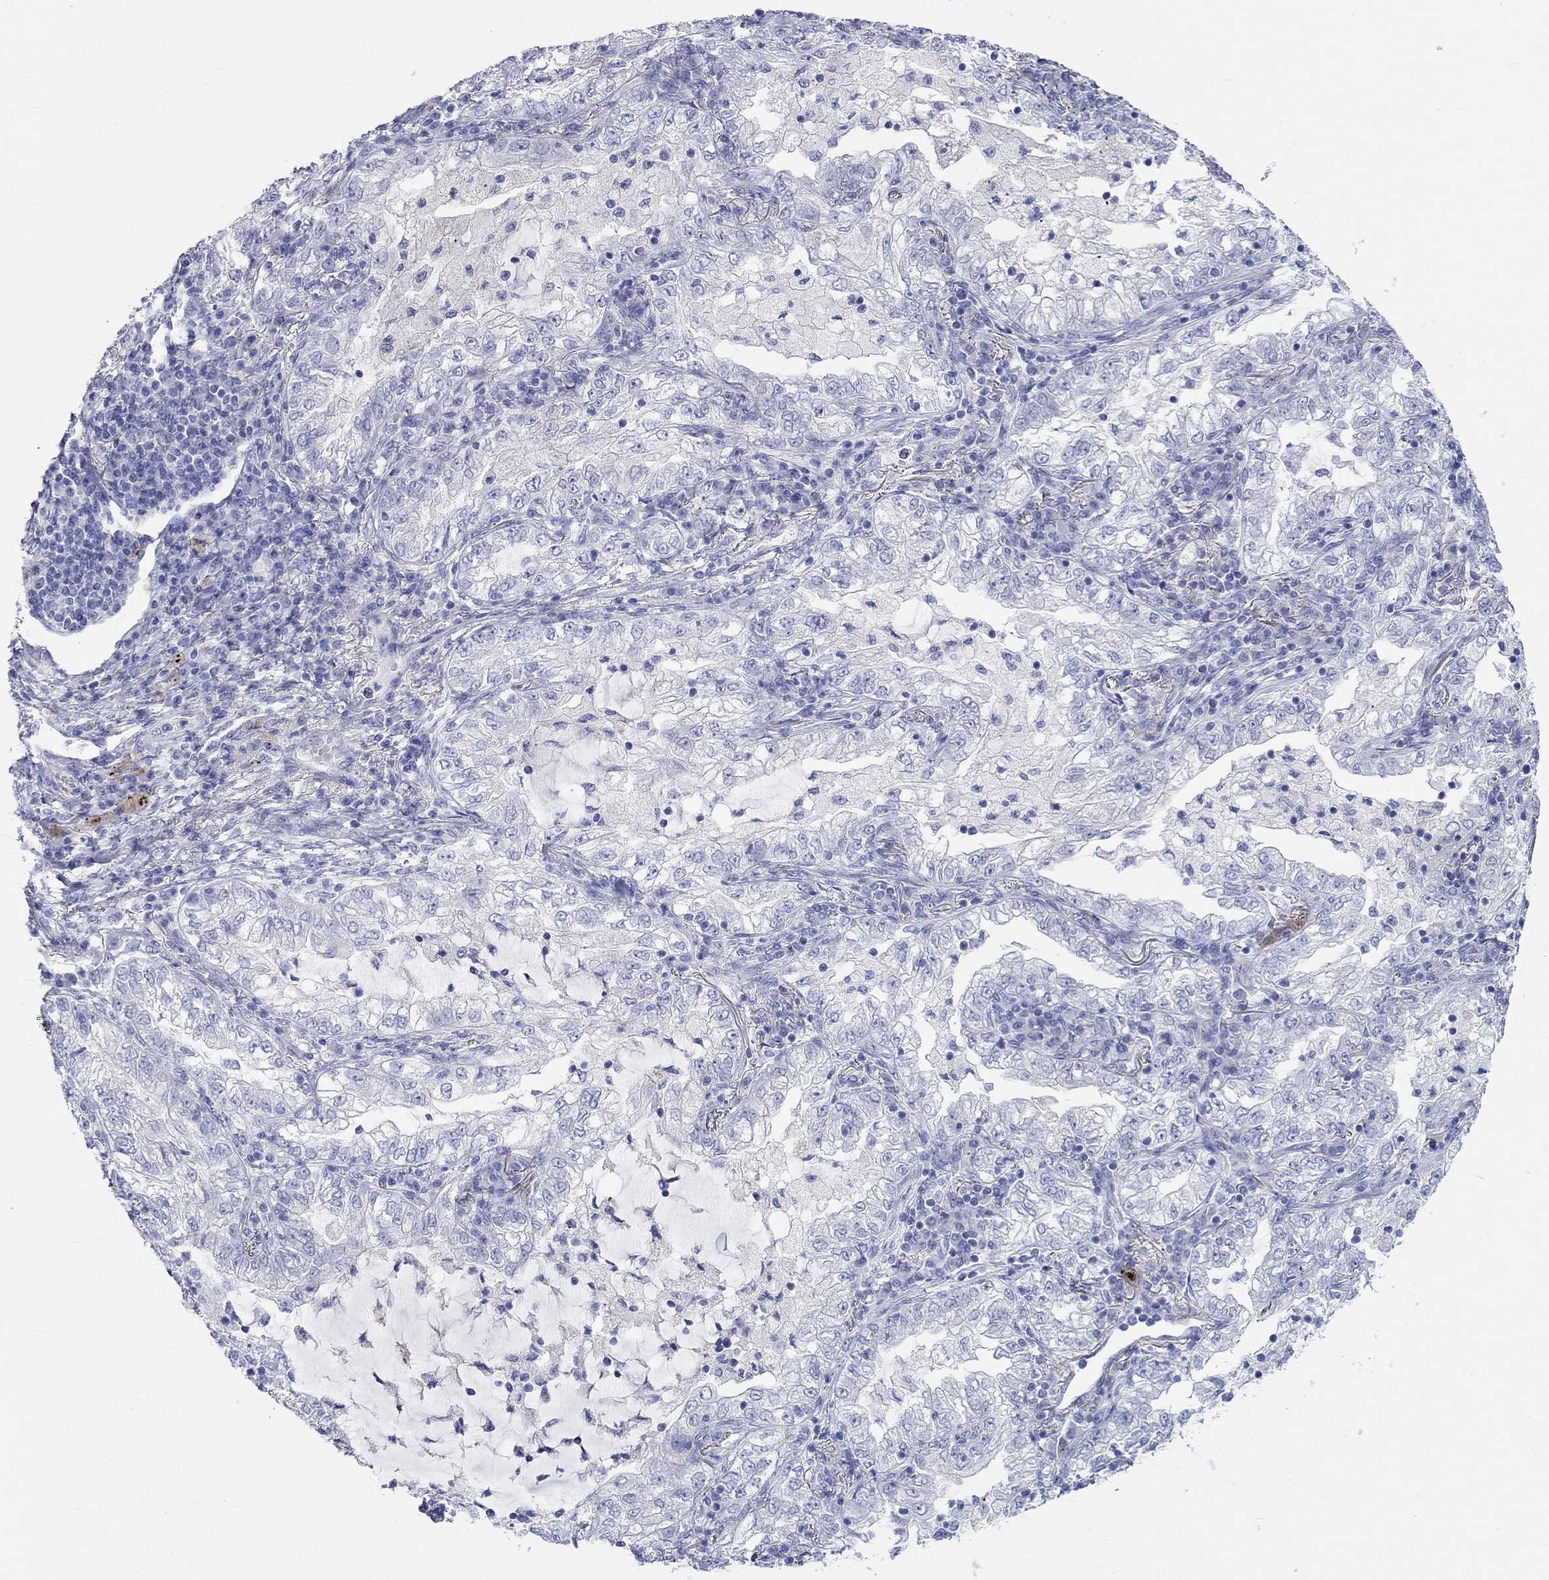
{"staining": {"intensity": "negative", "quantity": "none", "location": "none"}, "tissue": "lung cancer", "cell_type": "Tumor cells", "image_type": "cancer", "snomed": [{"axis": "morphology", "description": "Adenocarcinoma, NOS"}, {"axis": "topography", "description": "Lung"}], "caption": "Micrograph shows no significant protein staining in tumor cells of adenocarcinoma (lung).", "gene": "SPATA9", "patient": {"sex": "female", "age": 73}}